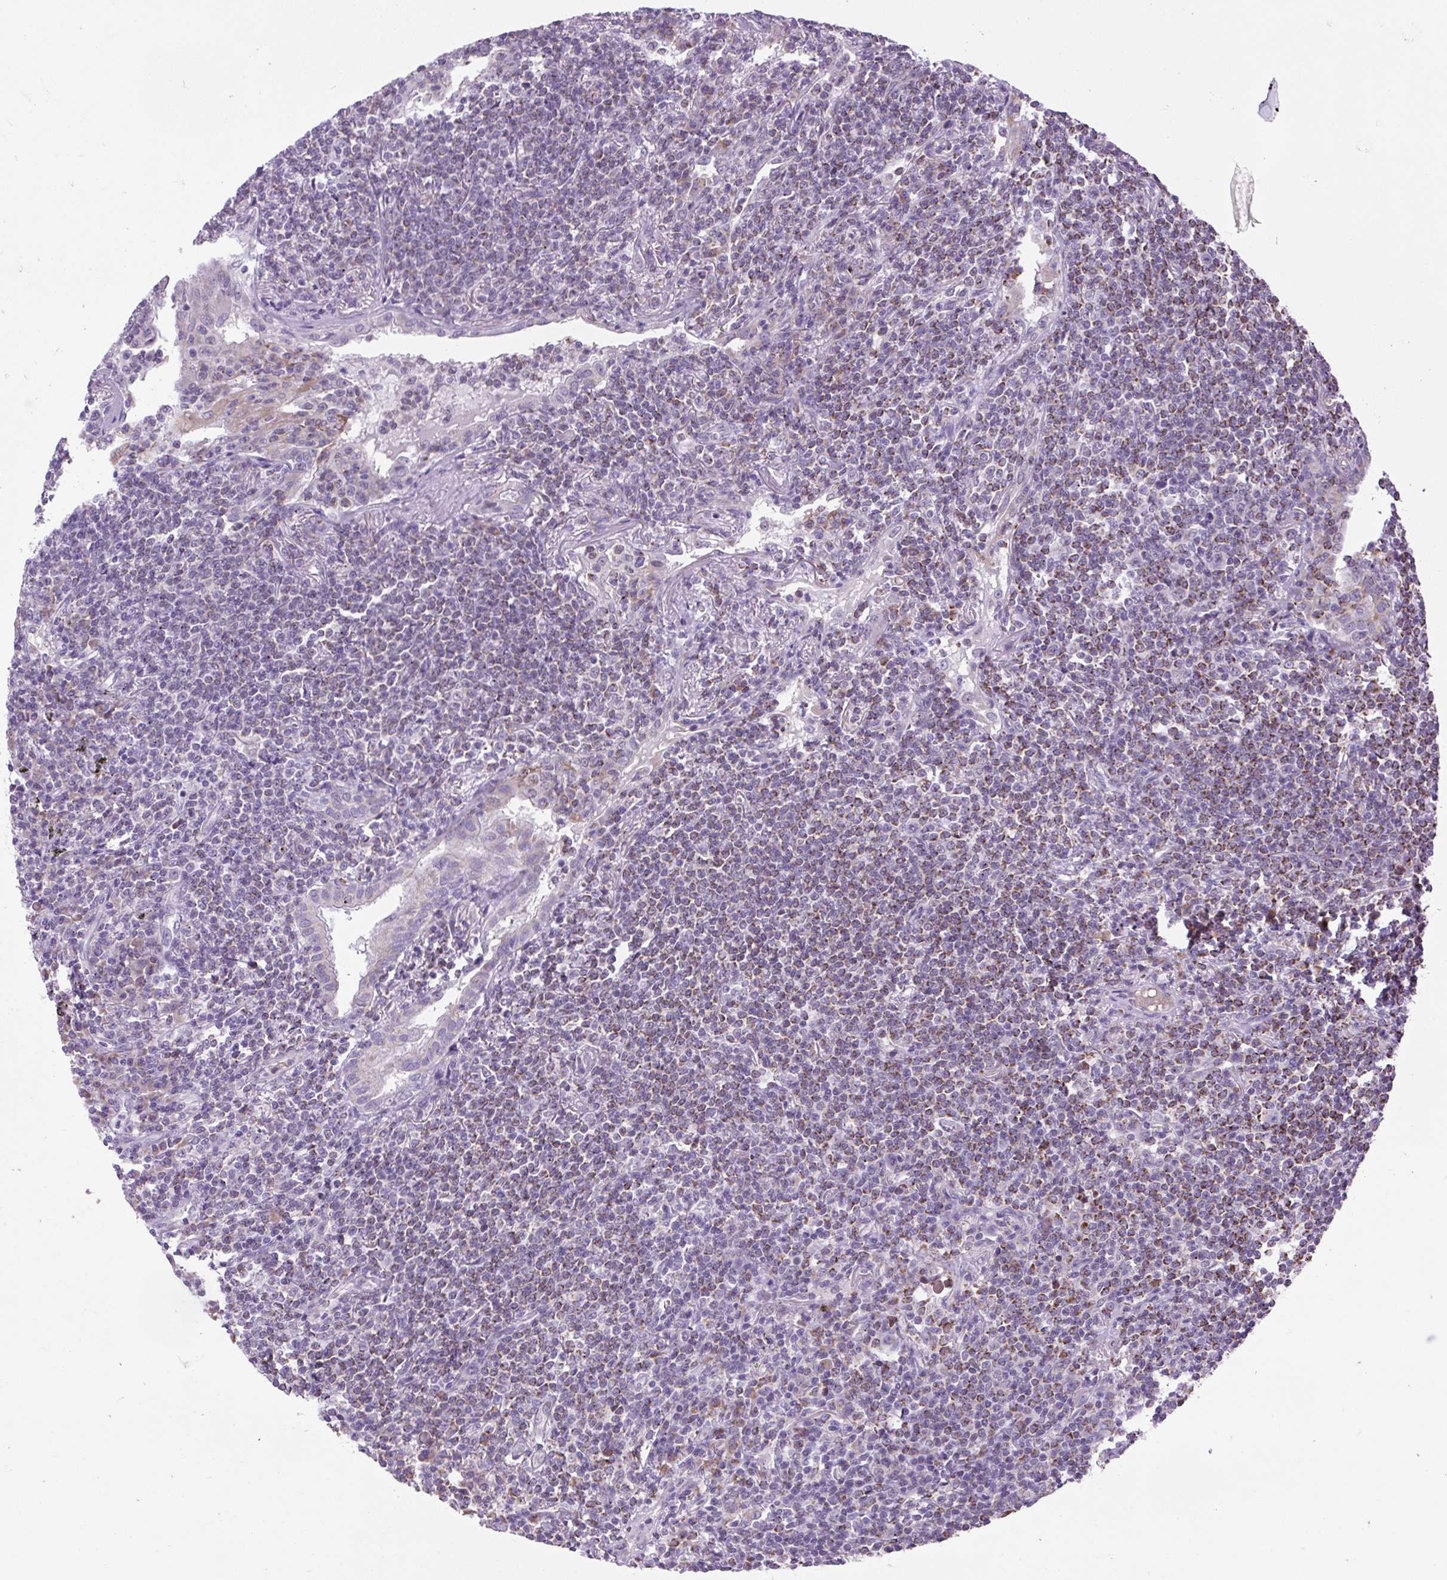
{"staining": {"intensity": "moderate", "quantity": "<25%", "location": "cytoplasmic/membranous"}, "tissue": "lymphoma", "cell_type": "Tumor cells", "image_type": "cancer", "snomed": [{"axis": "morphology", "description": "Malignant lymphoma, non-Hodgkin's type, Low grade"}, {"axis": "topography", "description": "Lung"}], "caption": "Moderate cytoplasmic/membranous staining for a protein is seen in approximately <25% of tumor cells of low-grade malignant lymphoma, non-Hodgkin's type using immunohistochemistry (IHC).", "gene": "SCO2", "patient": {"sex": "female", "age": 71}}